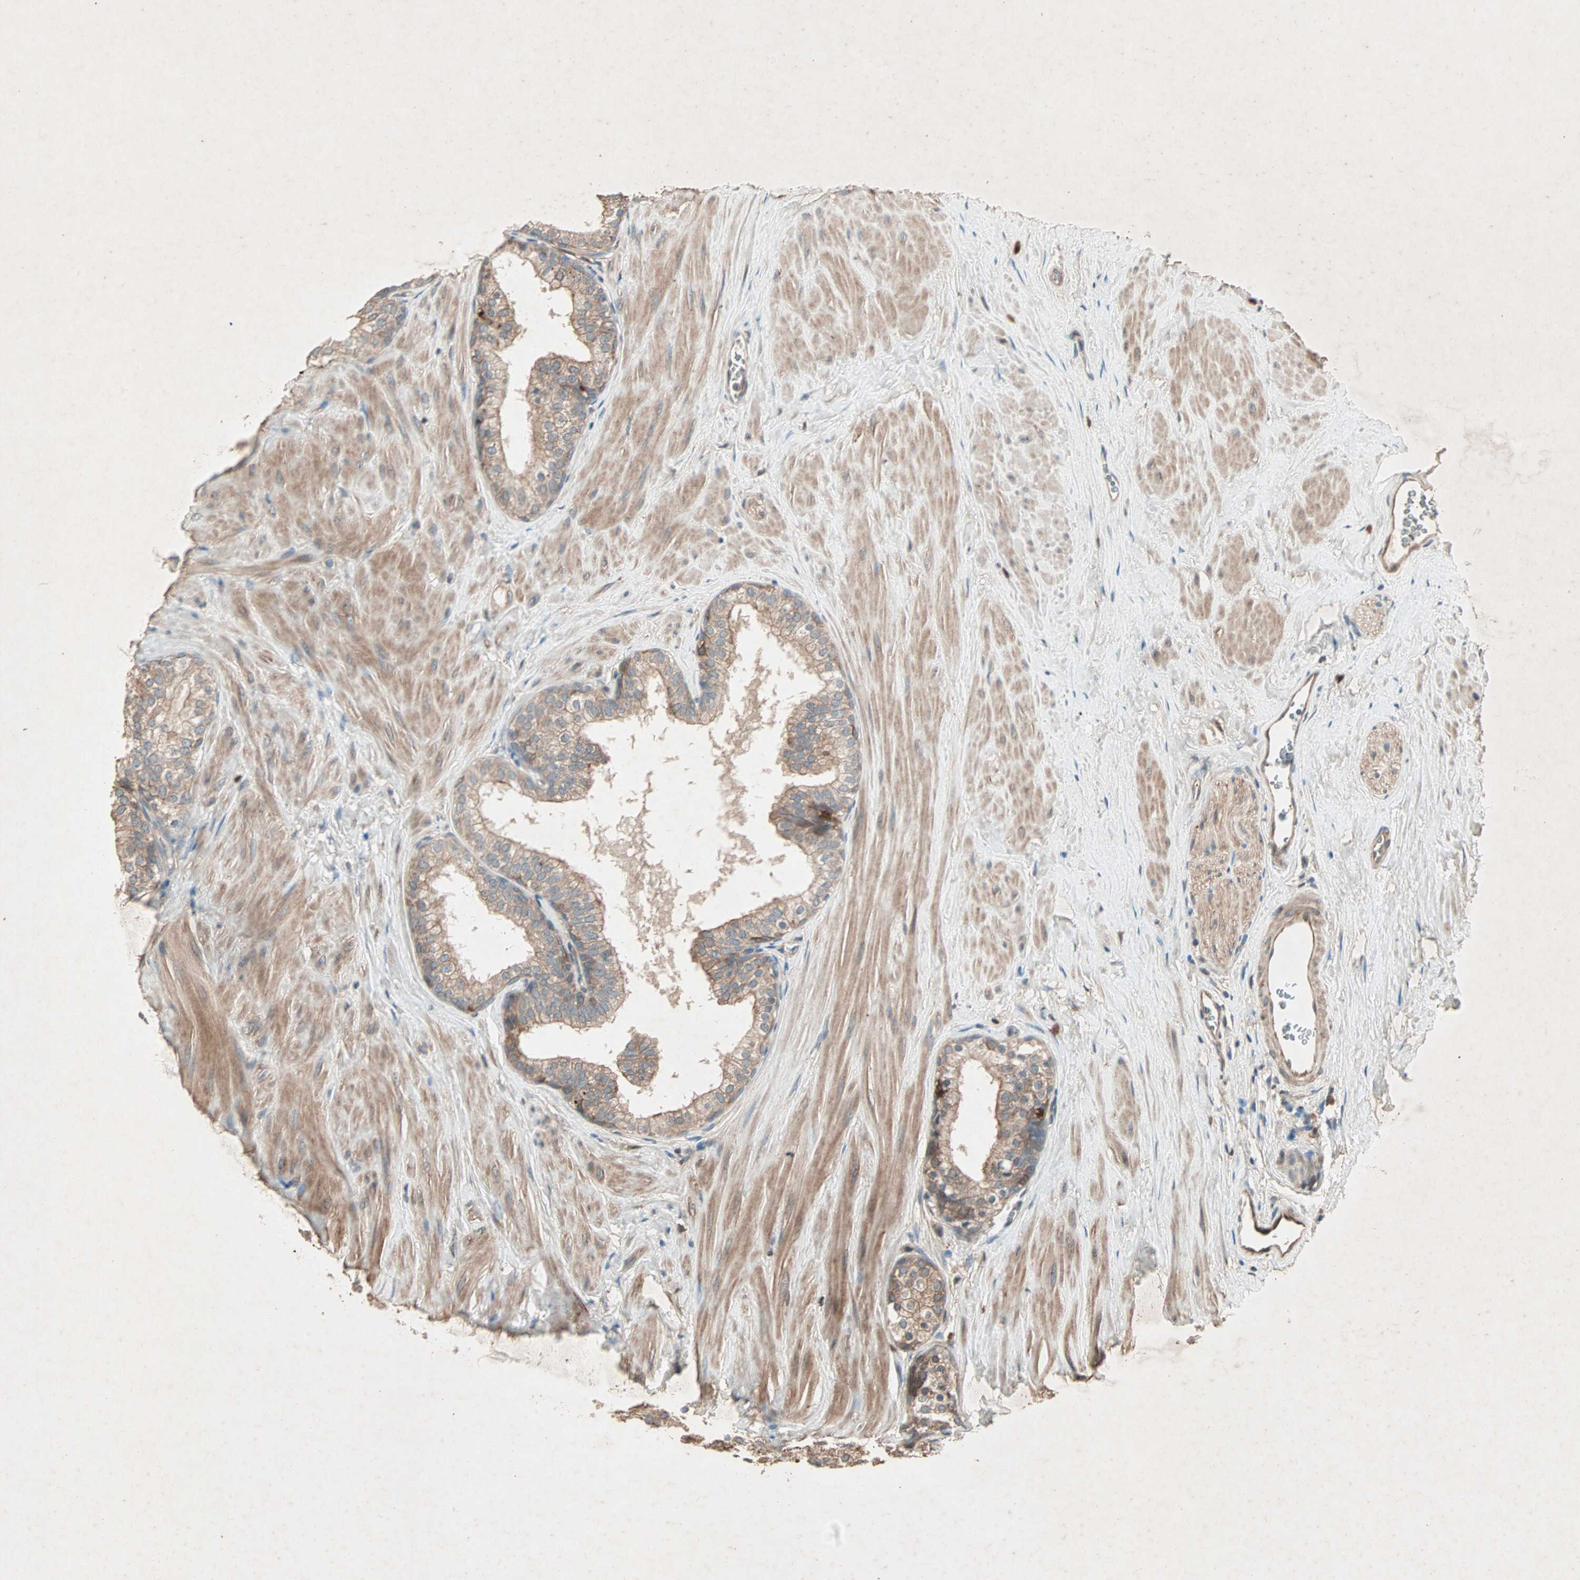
{"staining": {"intensity": "weak", "quantity": "<25%", "location": "cytoplasmic/membranous"}, "tissue": "prostate", "cell_type": "Glandular cells", "image_type": "normal", "snomed": [{"axis": "morphology", "description": "Normal tissue, NOS"}, {"axis": "topography", "description": "Prostate"}], "caption": "This is an immunohistochemistry histopathology image of normal human prostate. There is no positivity in glandular cells.", "gene": "SDSL", "patient": {"sex": "male", "age": 60}}